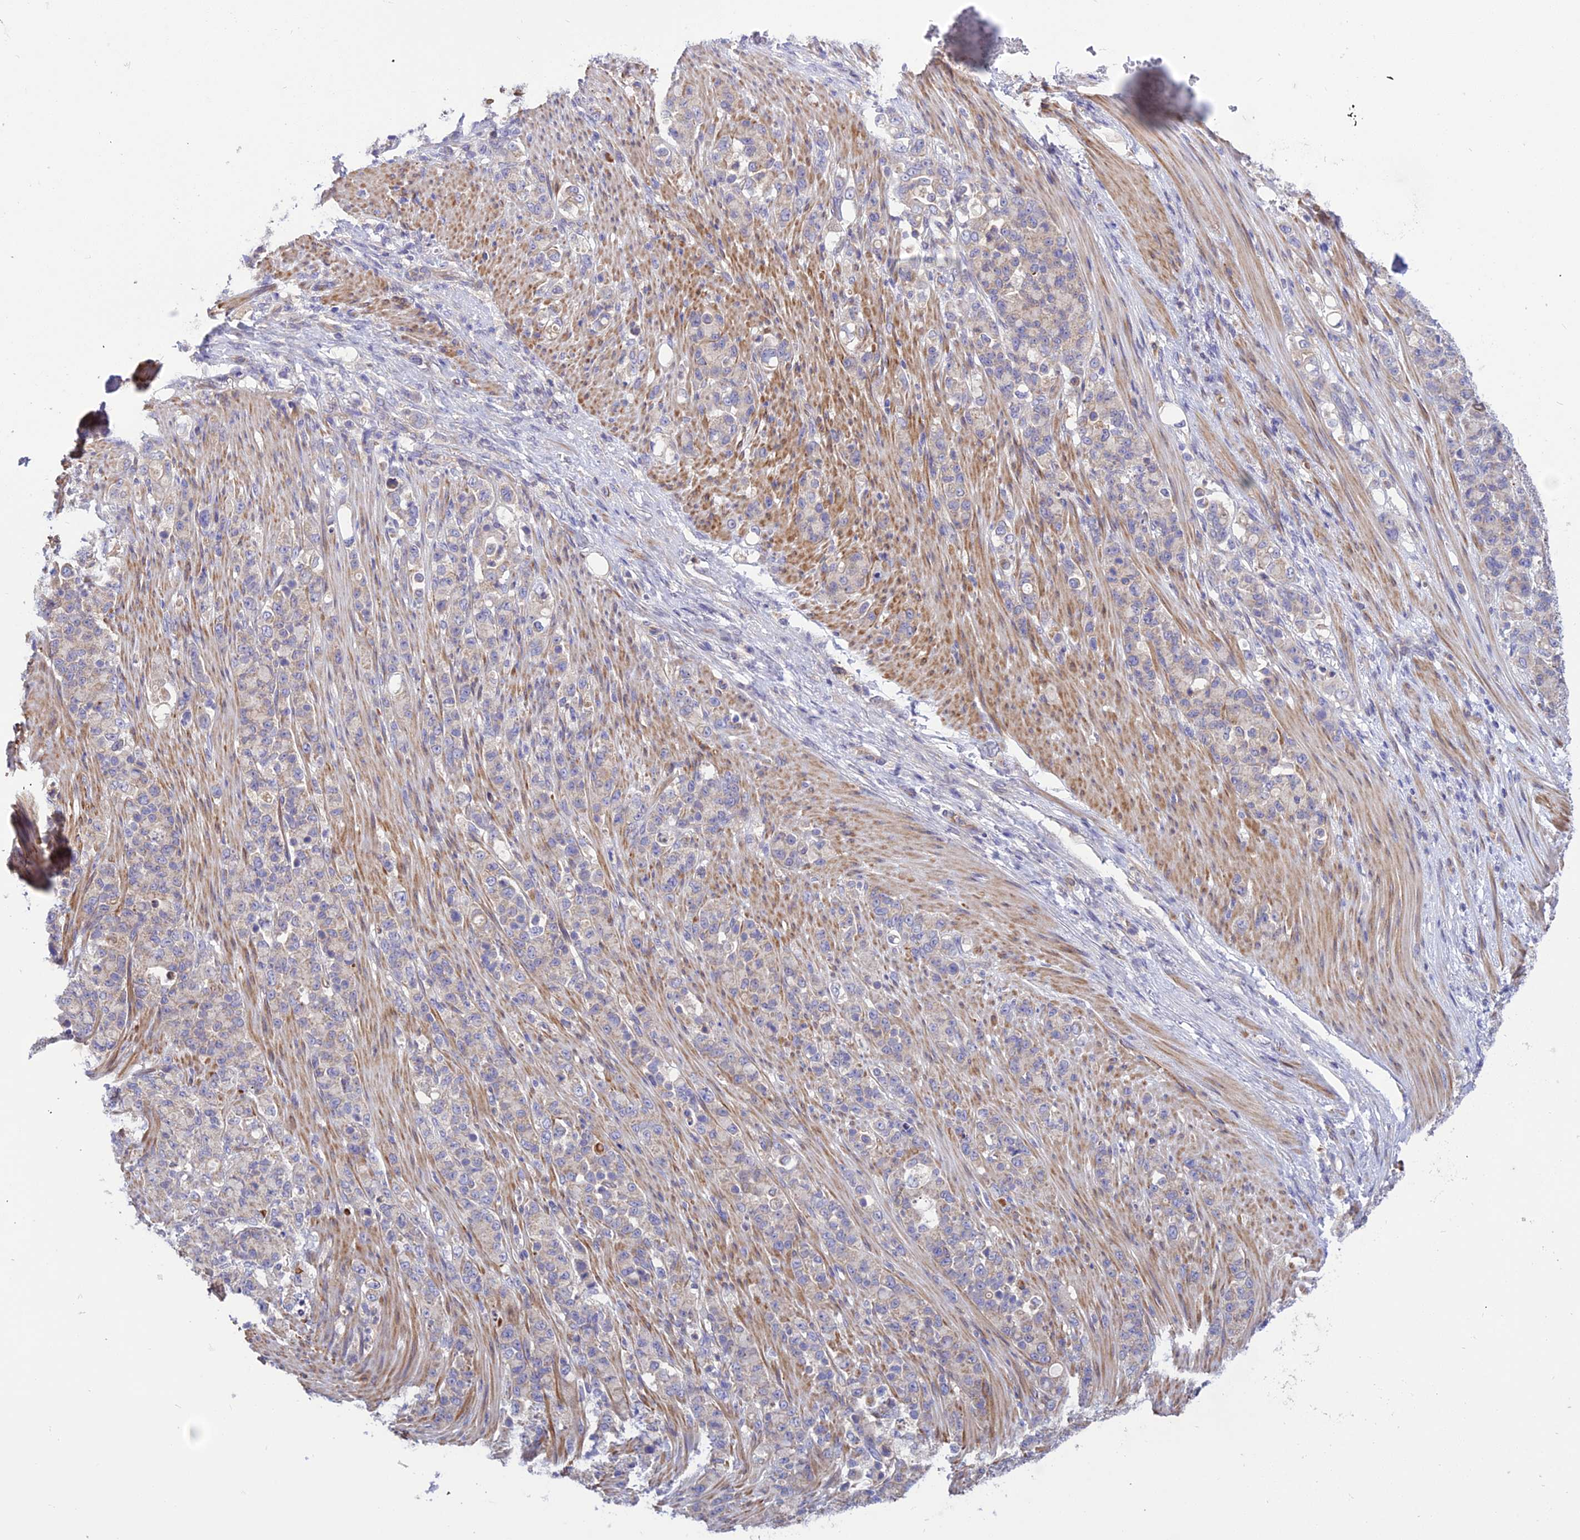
{"staining": {"intensity": "weak", "quantity": "25%-75%", "location": "cytoplasmic/membranous"}, "tissue": "stomach cancer", "cell_type": "Tumor cells", "image_type": "cancer", "snomed": [{"axis": "morphology", "description": "Normal tissue, NOS"}, {"axis": "morphology", "description": "Adenocarcinoma, NOS"}, {"axis": "topography", "description": "Stomach"}], "caption": "Tumor cells reveal low levels of weak cytoplasmic/membranous expression in about 25%-75% of cells in stomach cancer (adenocarcinoma).", "gene": "TRIM43B", "patient": {"sex": "female", "age": 79}}